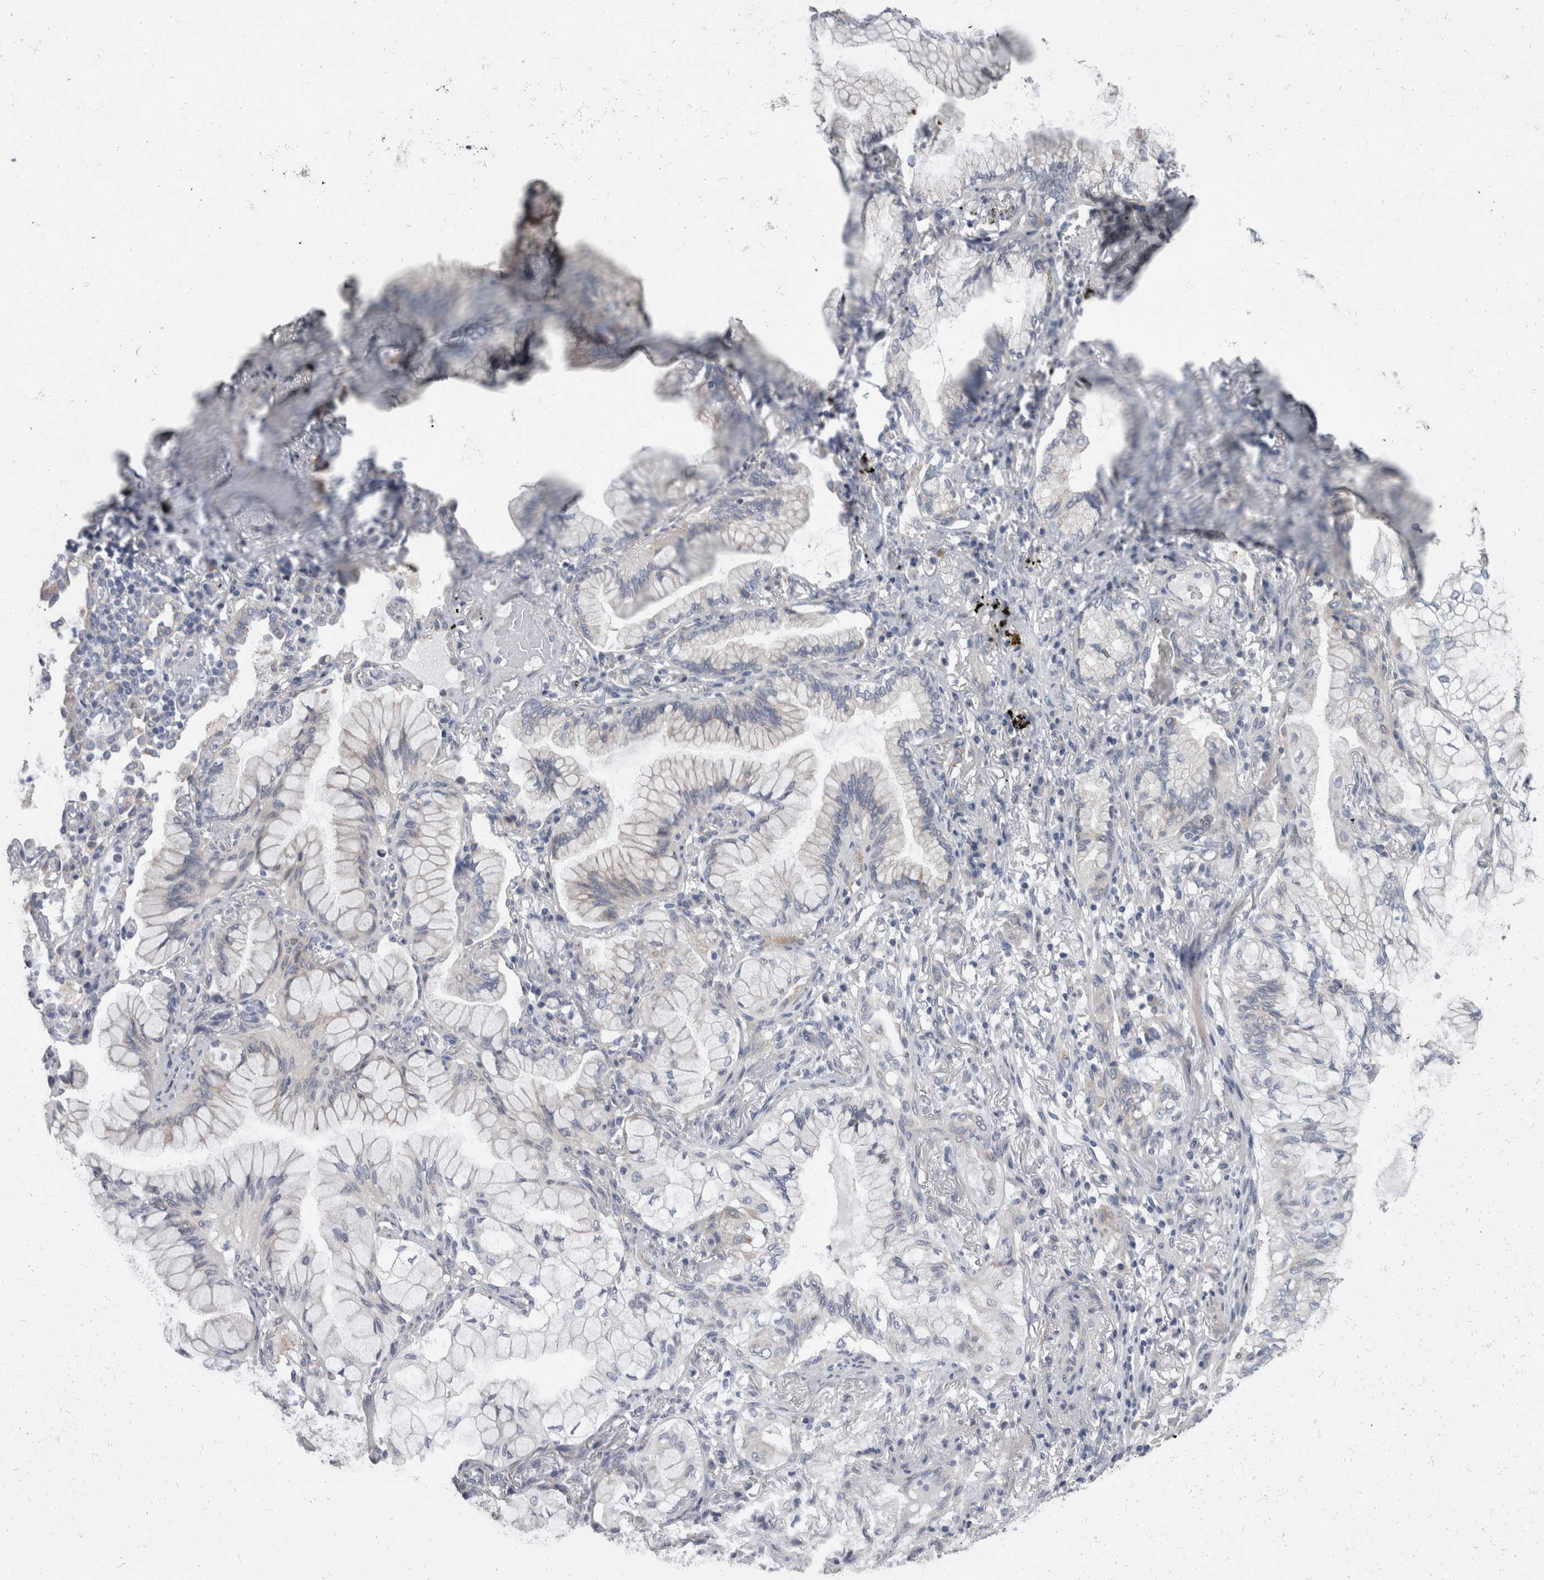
{"staining": {"intensity": "negative", "quantity": "none", "location": "none"}, "tissue": "lung cancer", "cell_type": "Tumor cells", "image_type": "cancer", "snomed": [{"axis": "morphology", "description": "Adenocarcinoma, NOS"}, {"axis": "topography", "description": "Lung"}], "caption": "Immunohistochemistry histopathology image of human lung cancer (adenocarcinoma) stained for a protein (brown), which reveals no staining in tumor cells.", "gene": "GDAP1", "patient": {"sex": "female", "age": 70}}